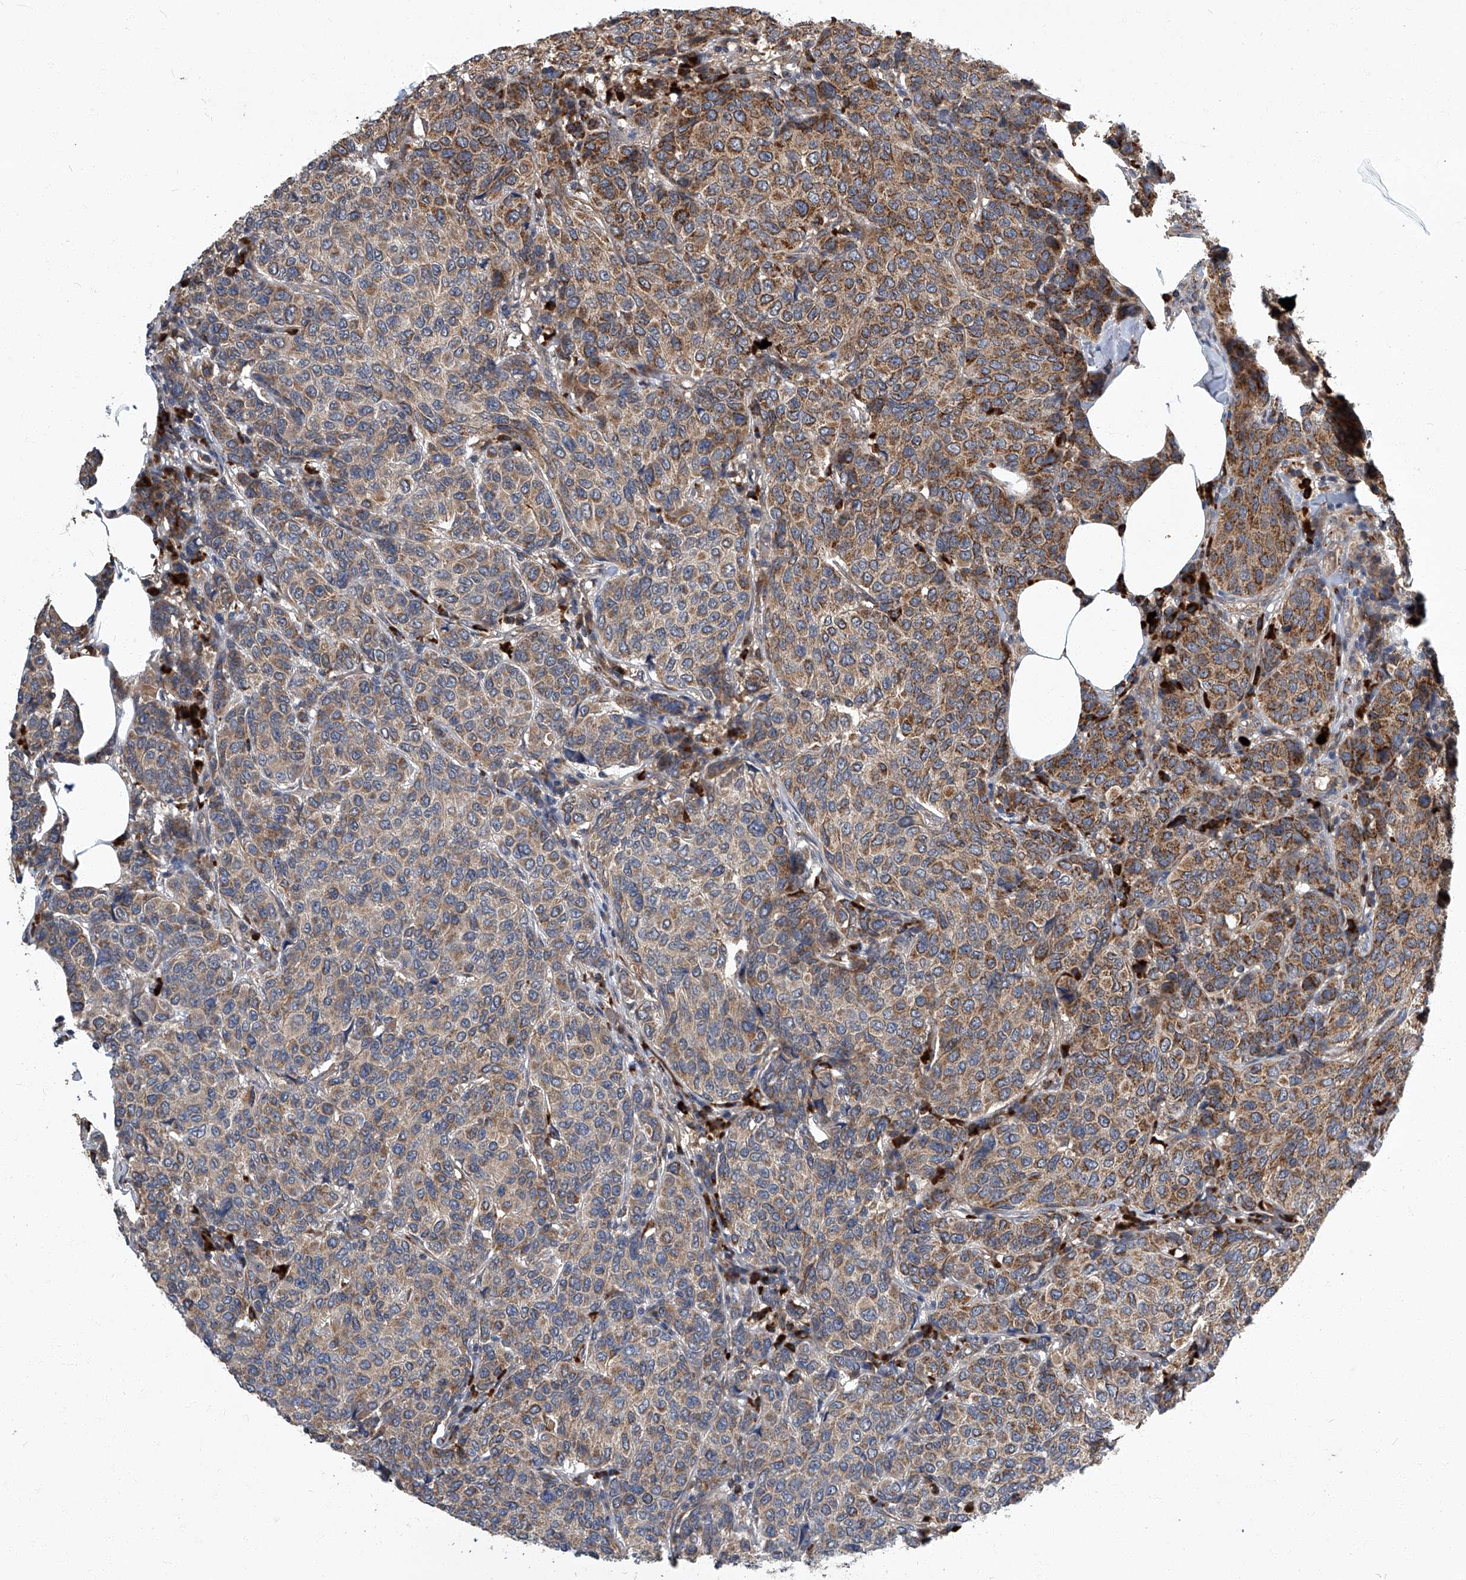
{"staining": {"intensity": "moderate", "quantity": ">75%", "location": "cytoplasmic/membranous"}, "tissue": "breast cancer", "cell_type": "Tumor cells", "image_type": "cancer", "snomed": [{"axis": "morphology", "description": "Duct carcinoma"}, {"axis": "topography", "description": "Breast"}], "caption": "Breast cancer tissue displays moderate cytoplasmic/membranous expression in about >75% of tumor cells", "gene": "TNFRSF13B", "patient": {"sex": "female", "age": 55}}